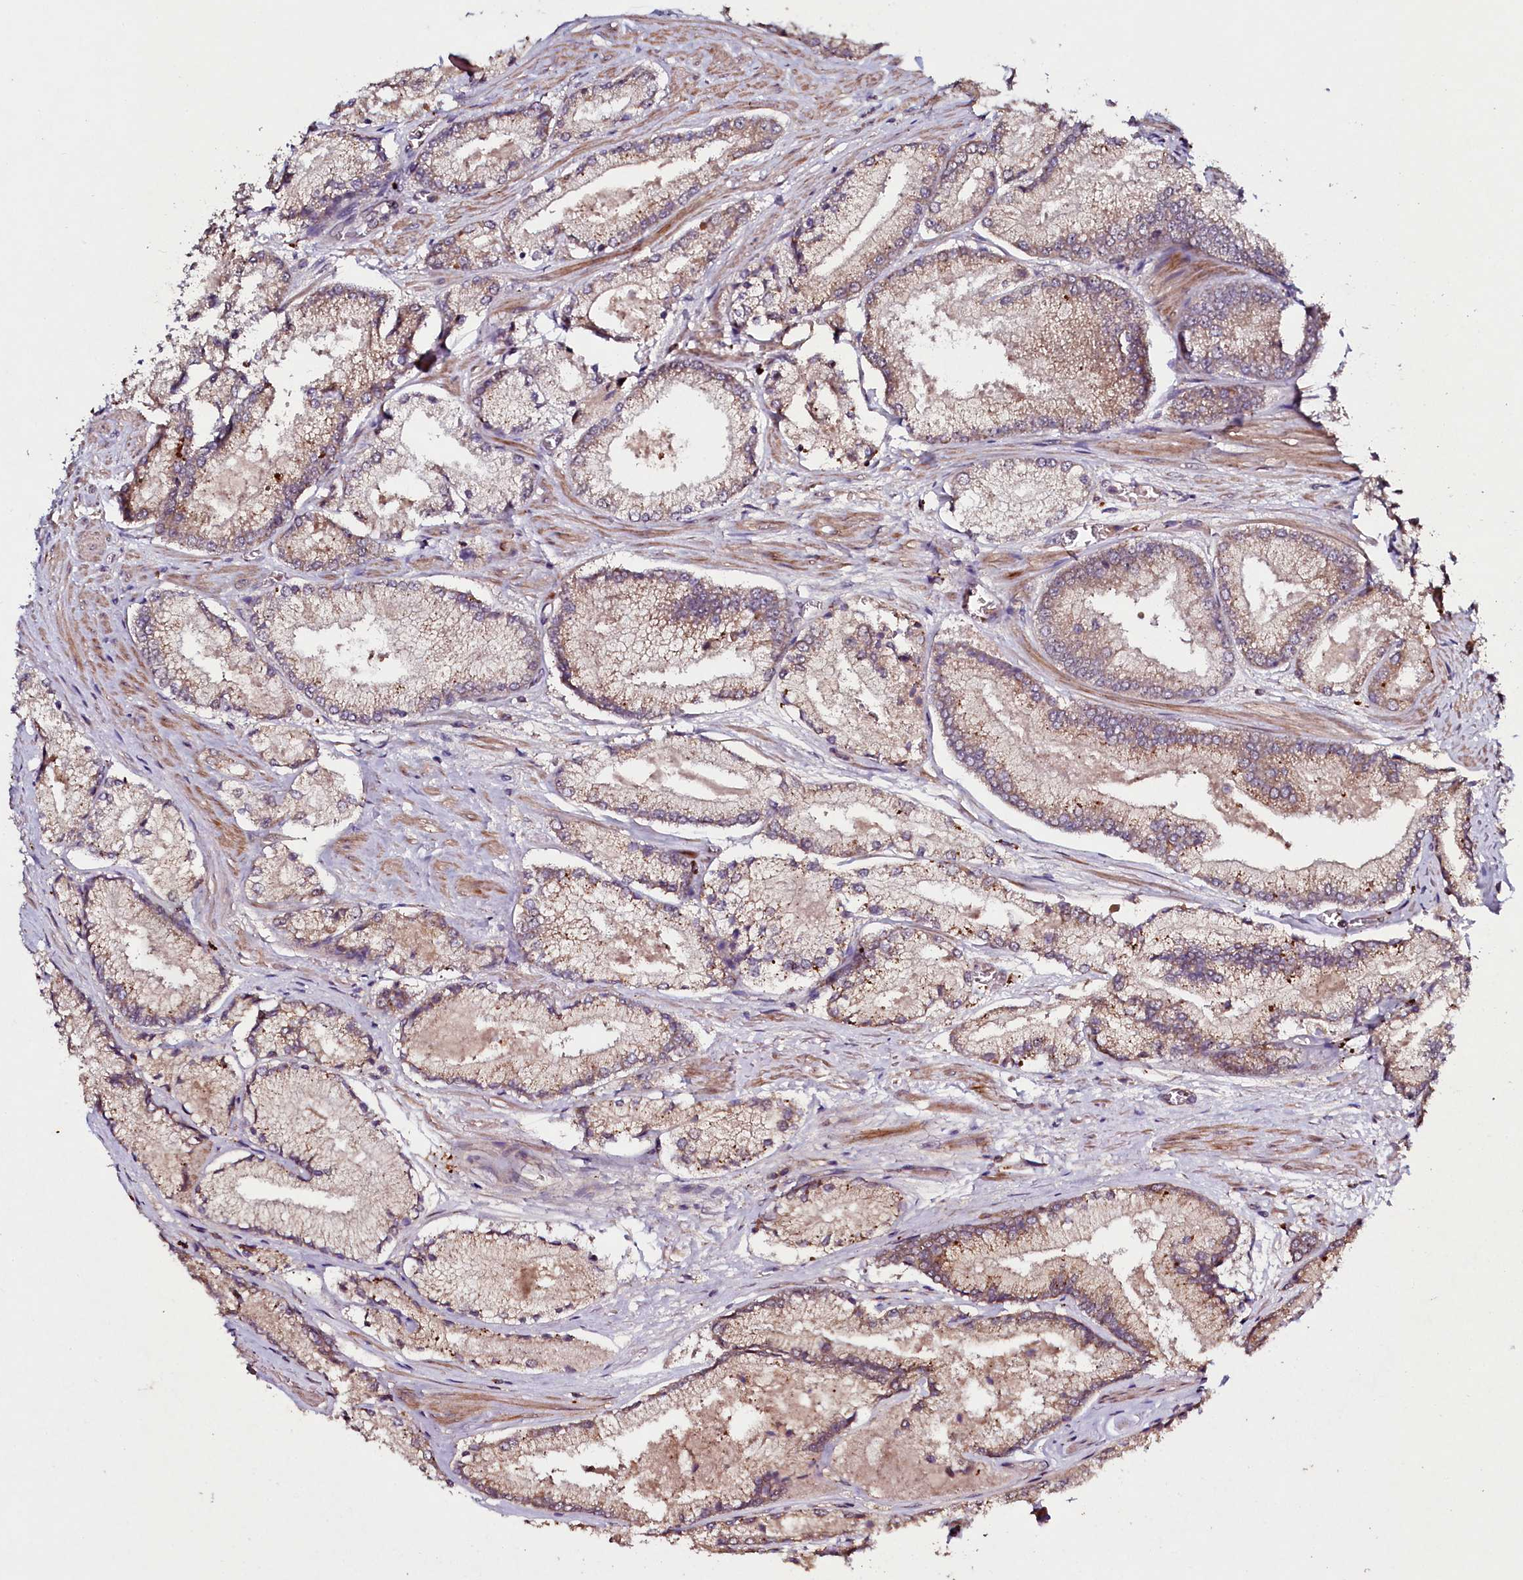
{"staining": {"intensity": "weak", "quantity": "25%-75%", "location": "cytoplasmic/membranous"}, "tissue": "prostate cancer", "cell_type": "Tumor cells", "image_type": "cancer", "snomed": [{"axis": "morphology", "description": "Adenocarcinoma, Low grade"}, {"axis": "topography", "description": "Prostate"}], "caption": "This is a micrograph of immunohistochemistry staining of prostate cancer (adenocarcinoma (low-grade)), which shows weak positivity in the cytoplasmic/membranous of tumor cells.", "gene": "SEC24C", "patient": {"sex": "male", "age": 74}}